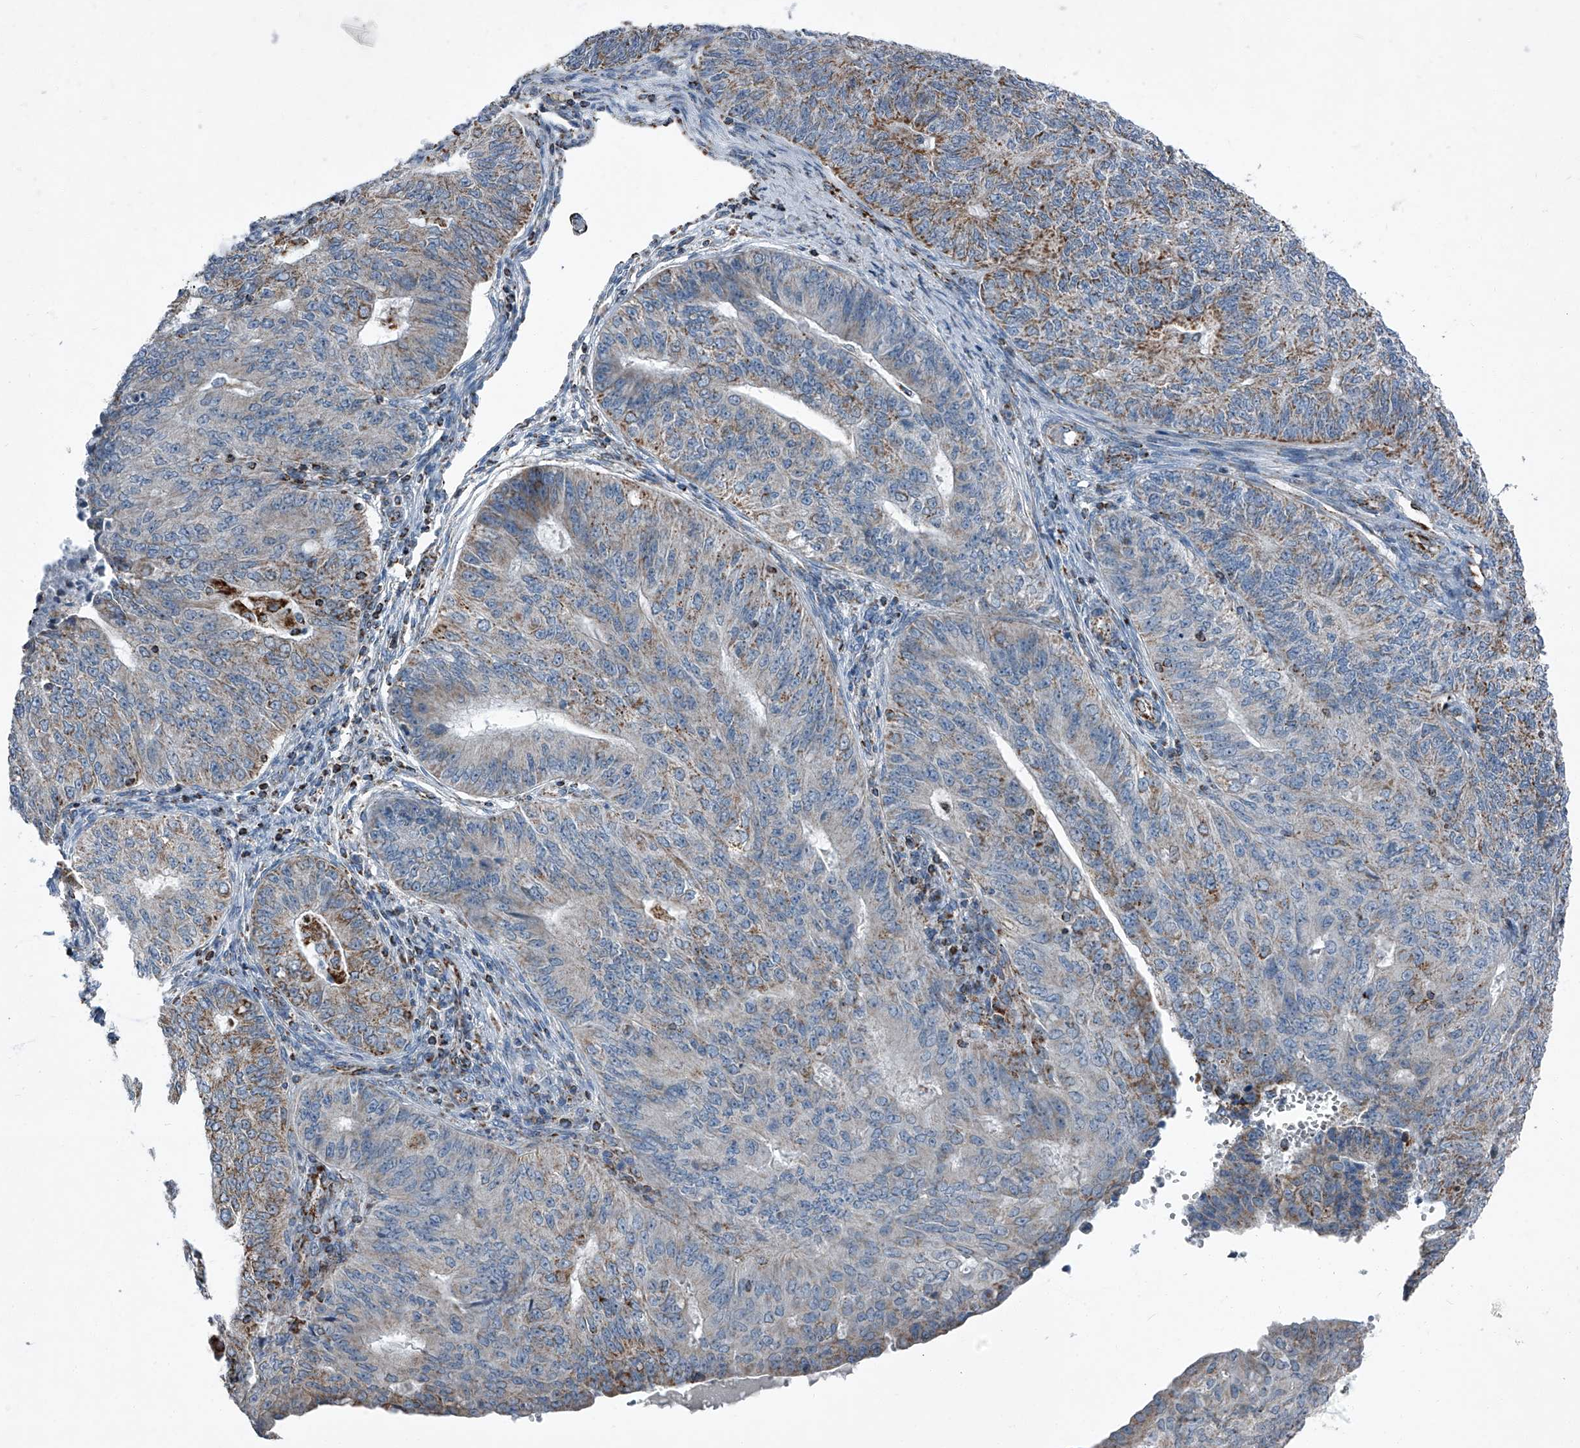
{"staining": {"intensity": "moderate", "quantity": "25%-75%", "location": "cytoplasmic/membranous"}, "tissue": "endometrial cancer", "cell_type": "Tumor cells", "image_type": "cancer", "snomed": [{"axis": "morphology", "description": "Adenocarcinoma, NOS"}, {"axis": "topography", "description": "Endometrium"}], "caption": "Endometrial cancer stained for a protein reveals moderate cytoplasmic/membranous positivity in tumor cells.", "gene": "CHRNA7", "patient": {"sex": "female", "age": 32}}